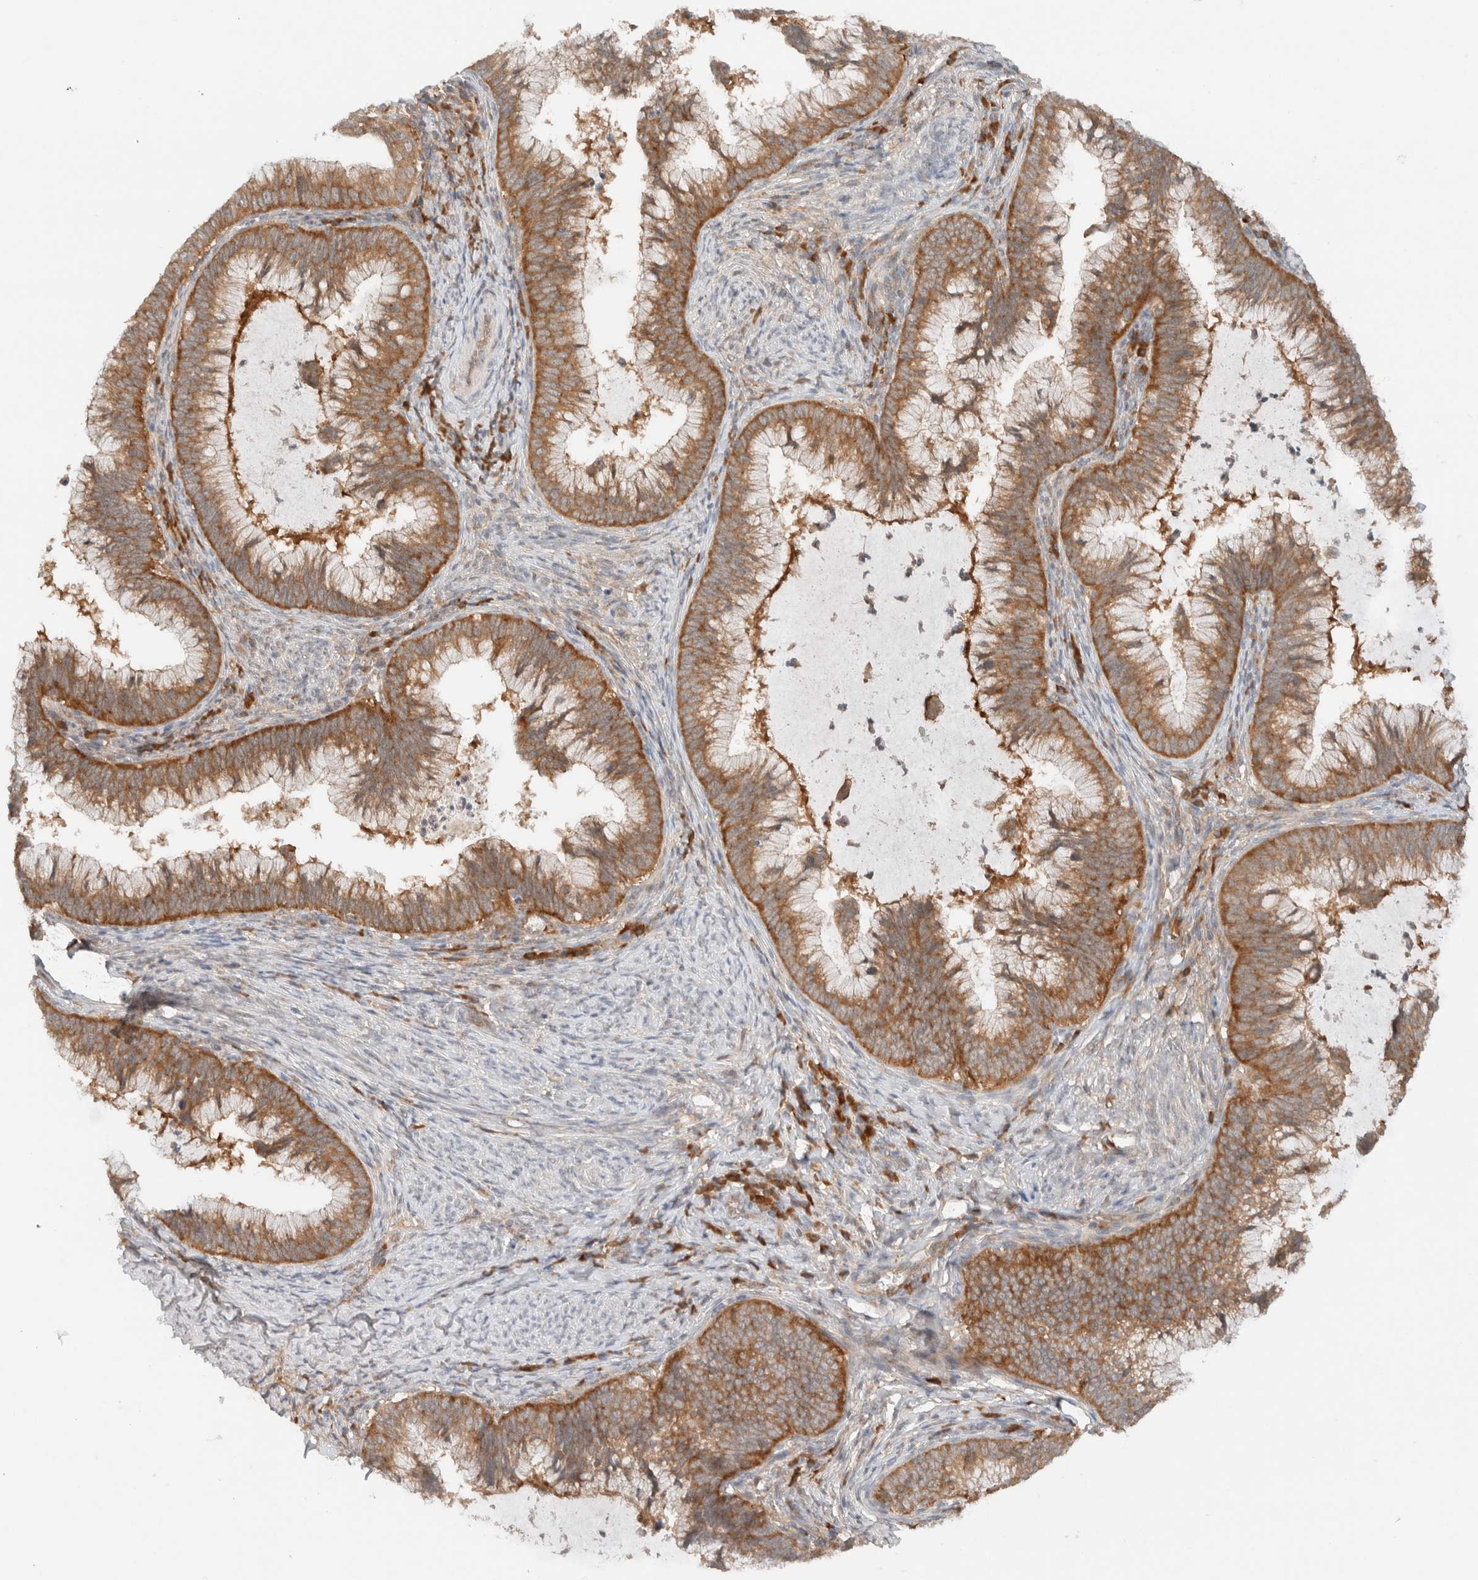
{"staining": {"intensity": "strong", "quantity": ">75%", "location": "cytoplasmic/membranous"}, "tissue": "cervical cancer", "cell_type": "Tumor cells", "image_type": "cancer", "snomed": [{"axis": "morphology", "description": "Adenocarcinoma, NOS"}, {"axis": "topography", "description": "Cervix"}], "caption": "IHC image of neoplastic tissue: cervical adenocarcinoma stained using immunohistochemistry exhibits high levels of strong protein expression localized specifically in the cytoplasmic/membranous of tumor cells, appearing as a cytoplasmic/membranous brown color.", "gene": "ARFGEF2", "patient": {"sex": "female", "age": 36}}